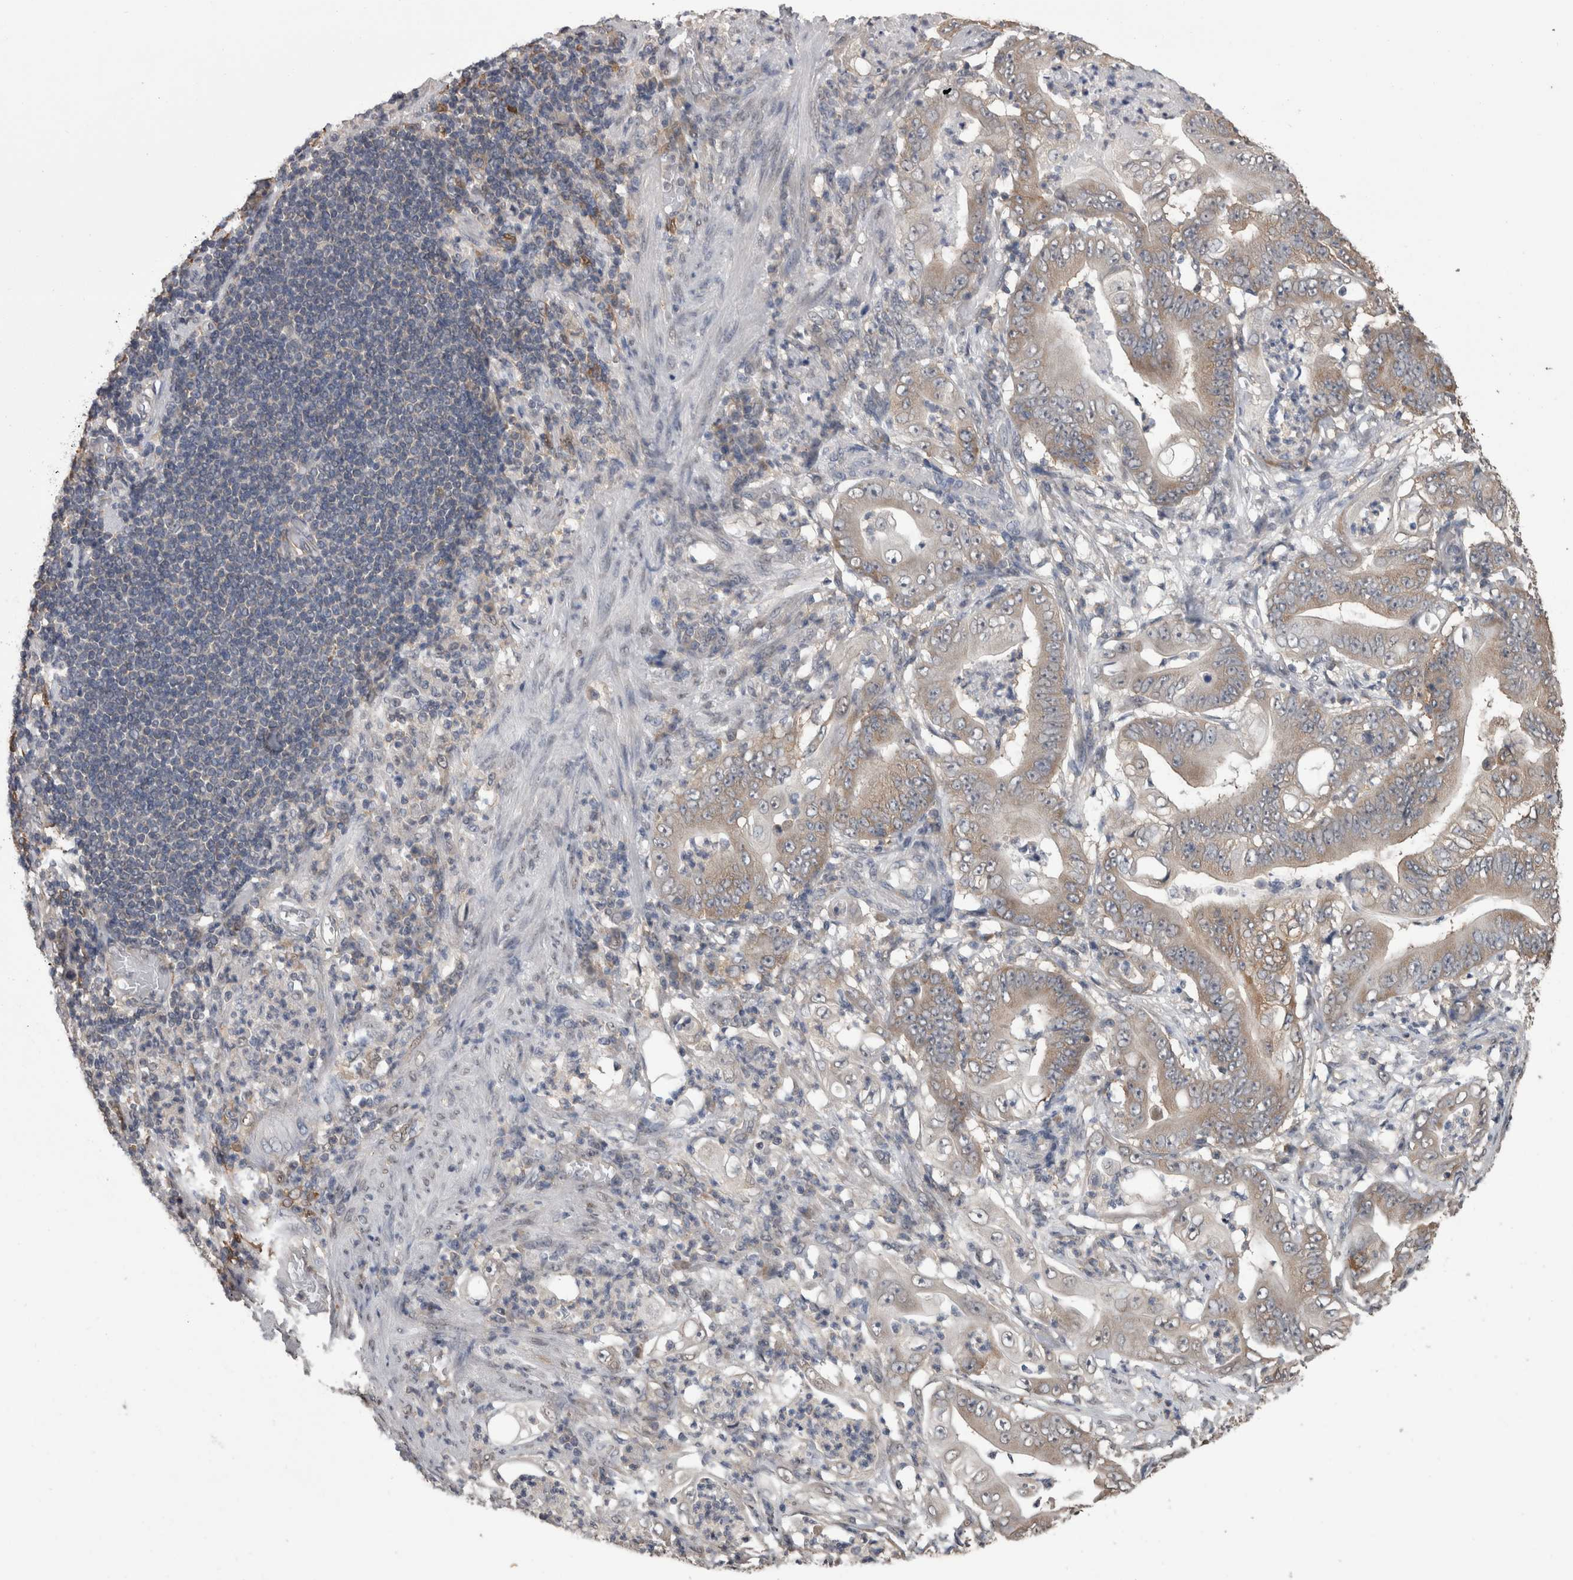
{"staining": {"intensity": "weak", "quantity": ">75%", "location": "cytoplasmic/membranous"}, "tissue": "stomach cancer", "cell_type": "Tumor cells", "image_type": "cancer", "snomed": [{"axis": "morphology", "description": "Adenocarcinoma, NOS"}, {"axis": "topography", "description": "Stomach"}], "caption": "The micrograph demonstrates immunohistochemical staining of stomach adenocarcinoma. There is weak cytoplasmic/membranous staining is seen in approximately >75% of tumor cells.", "gene": "DDX6", "patient": {"sex": "female", "age": 73}}